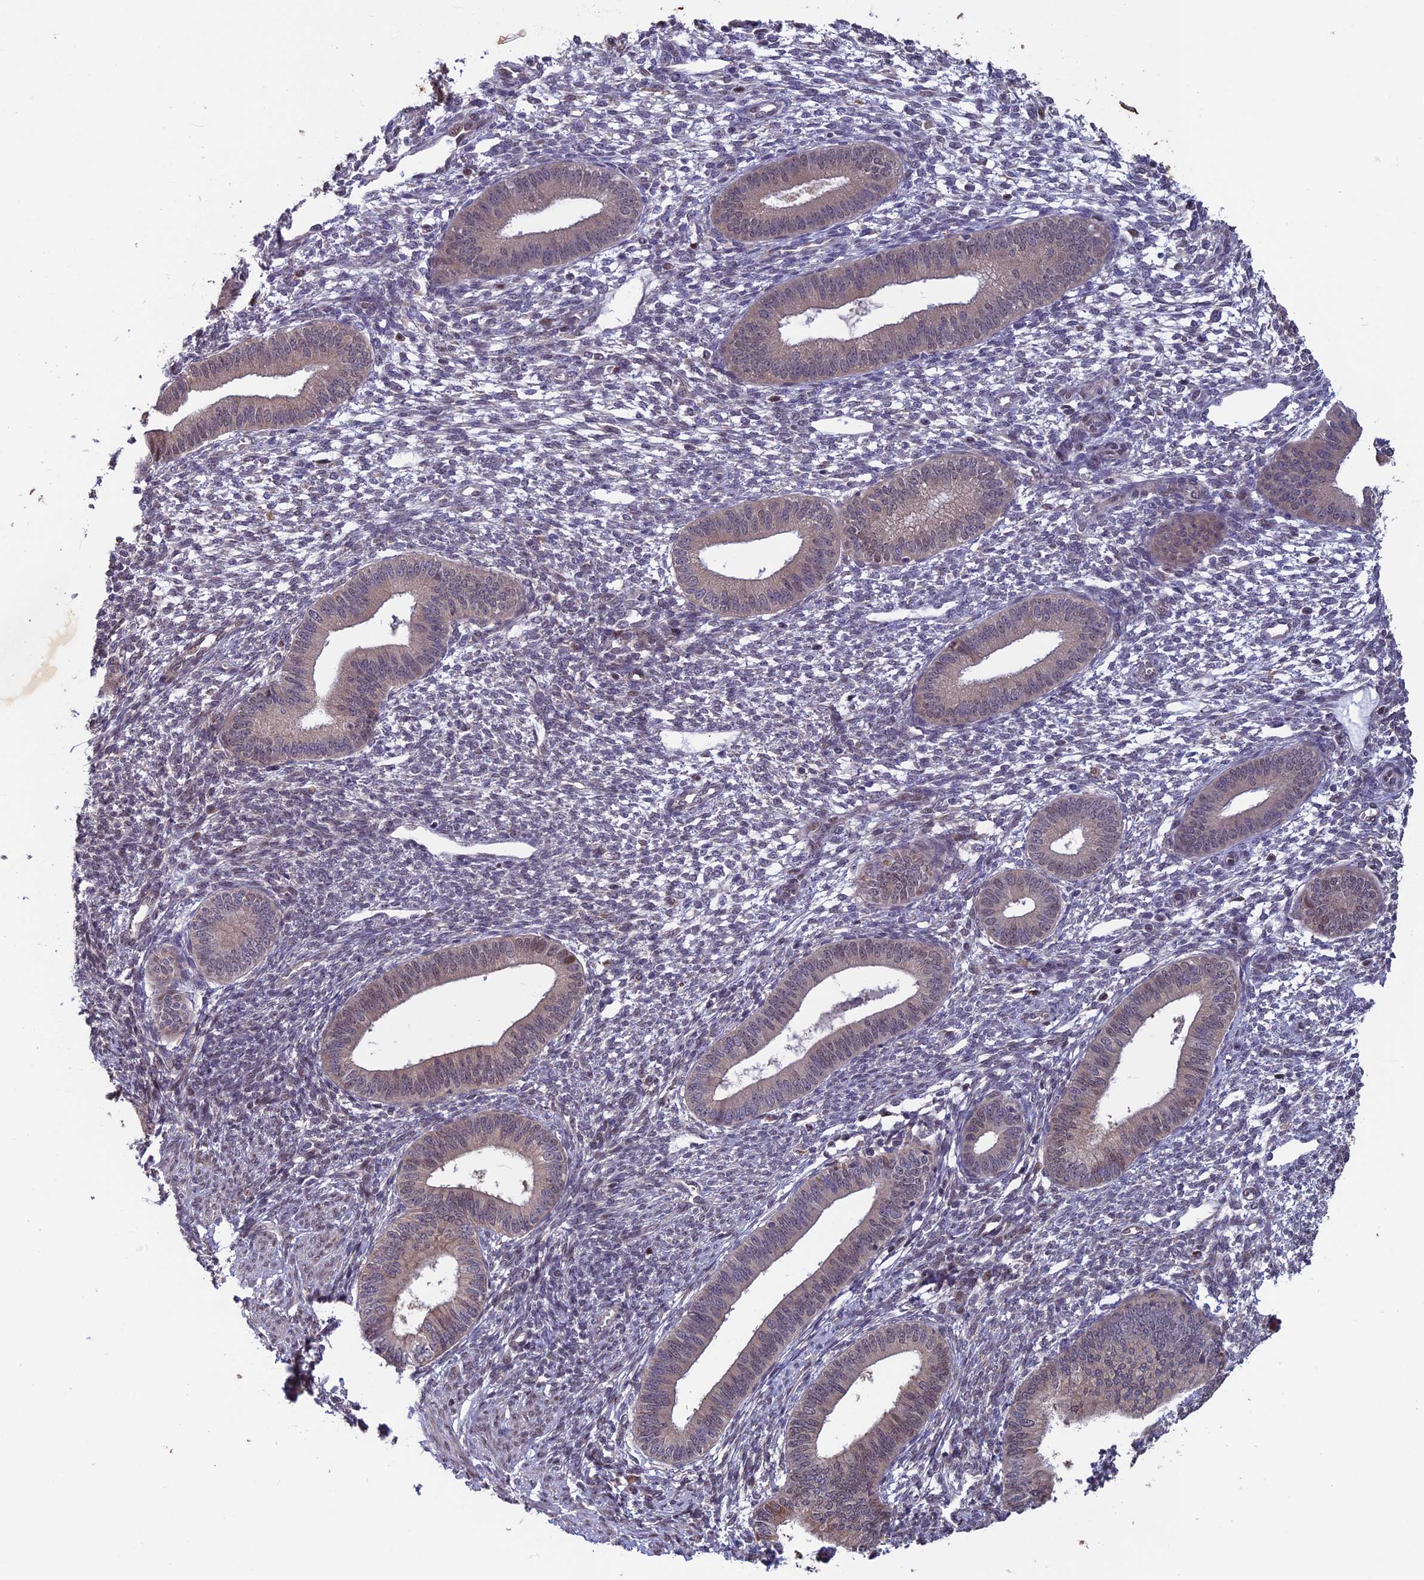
{"staining": {"intensity": "negative", "quantity": "none", "location": "none"}, "tissue": "endometrium", "cell_type": "Cells in endometrial stroma", "image_type": "normal", "snomed": [{"axis": "morphology", "description": "Normal tissue, NOS"}, {"axis": "topography", "description": "Endometrium"}], "caption": "Human endometrium stained for a protein using immunohistochemistry (IHC) reveals no staining in cells in endometrial stroma.", "gene": "MAST2", "patient": {"sex": "female", "age": 46}}